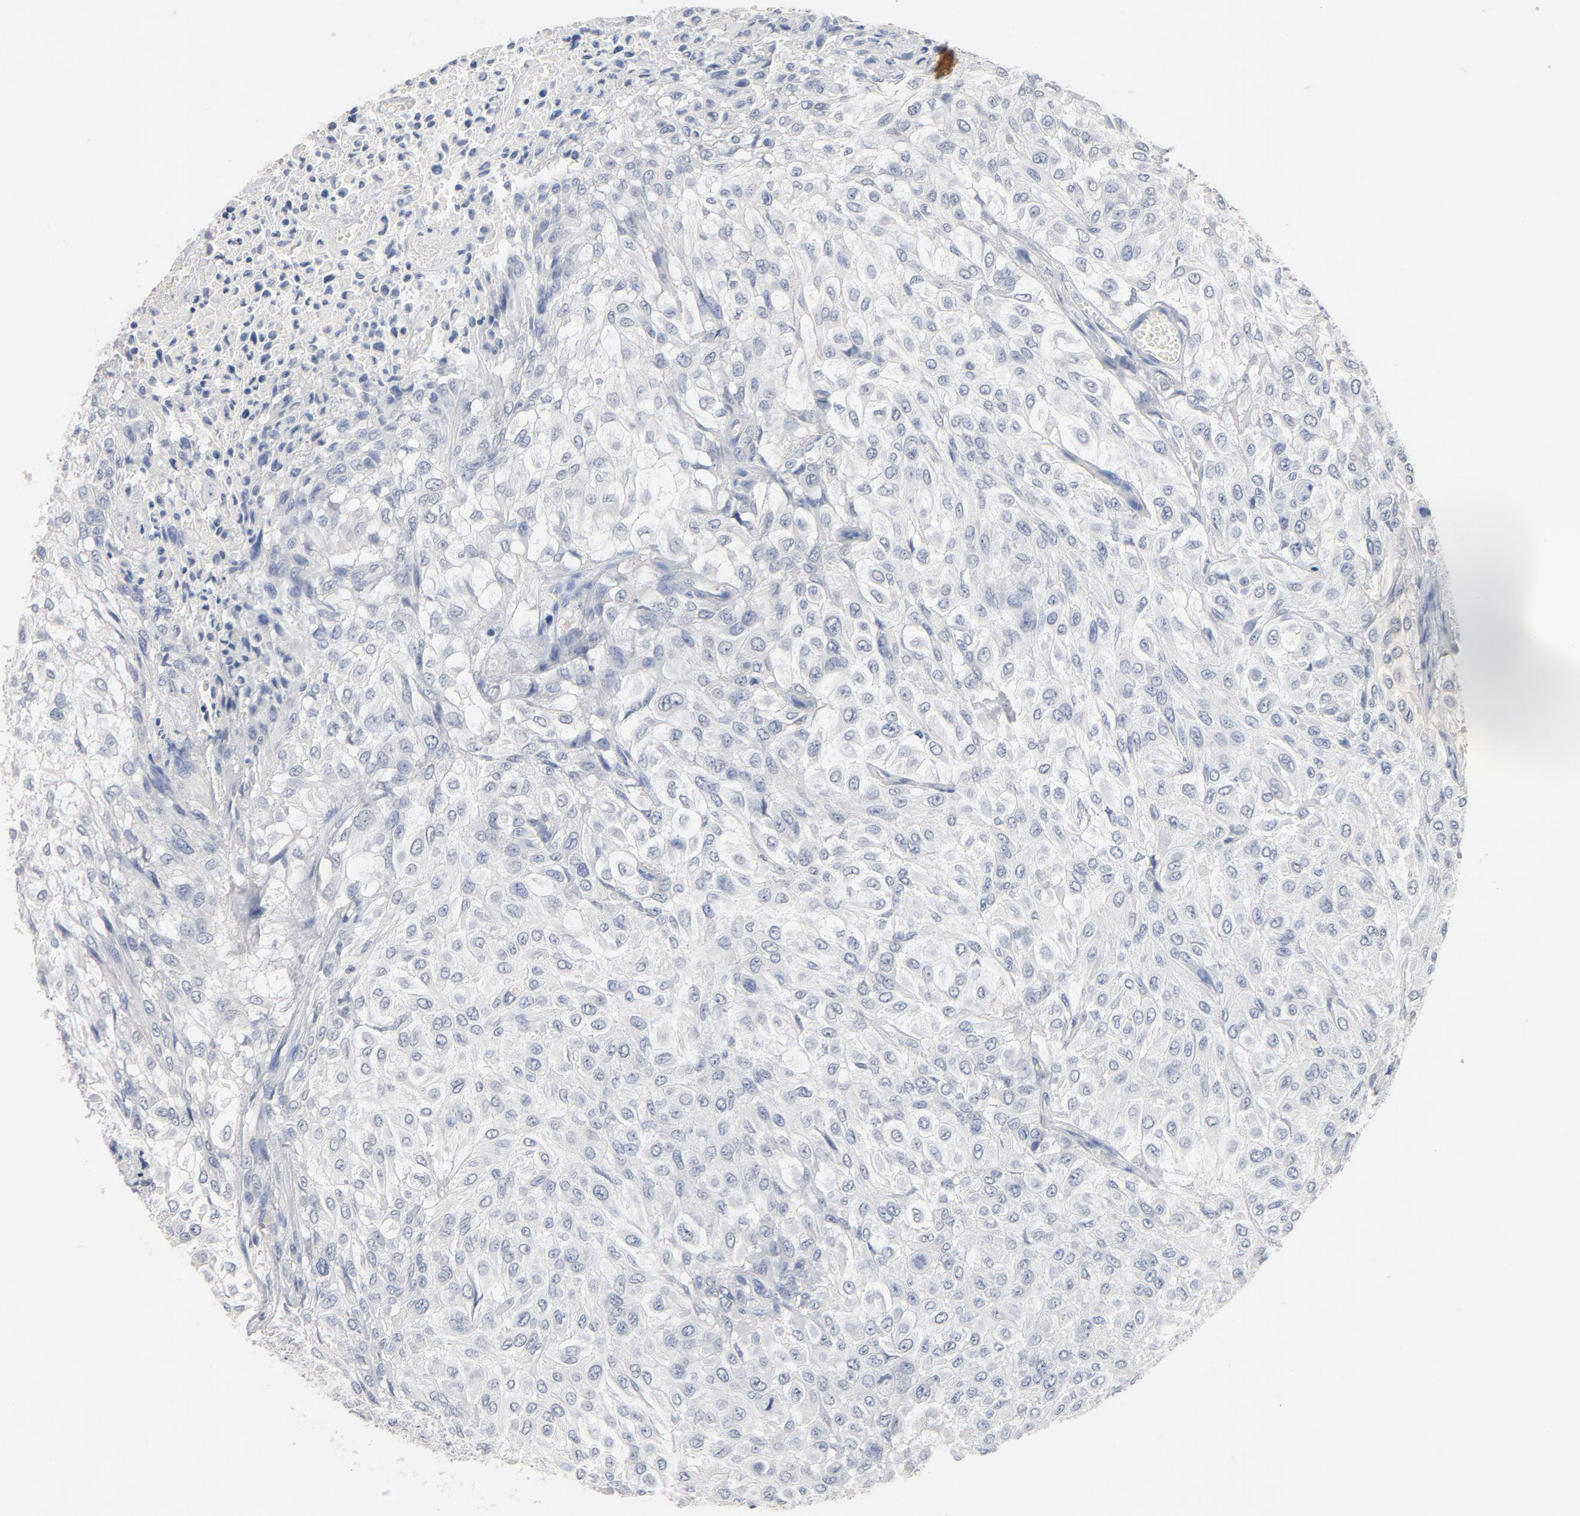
{"staining": {"intensity": "negative", "quantity": "none", "location": "none"}, "tissue": "urothelial cancer", "cell_type": "Tumor cells", "image_type": "cancer", "snomed": [{"axis": "morphology", "description": "Urothelial carcinoma, High grade"}, {"axis": "topography", "description": "Urinary bladder"}], "caption": "Immunohistochemical staining of human urothelial cancer exhibits no significant positivity in tumor cells.", "gene": "ZCCHC13", "patient": {"sex": "male", "age": 57}}